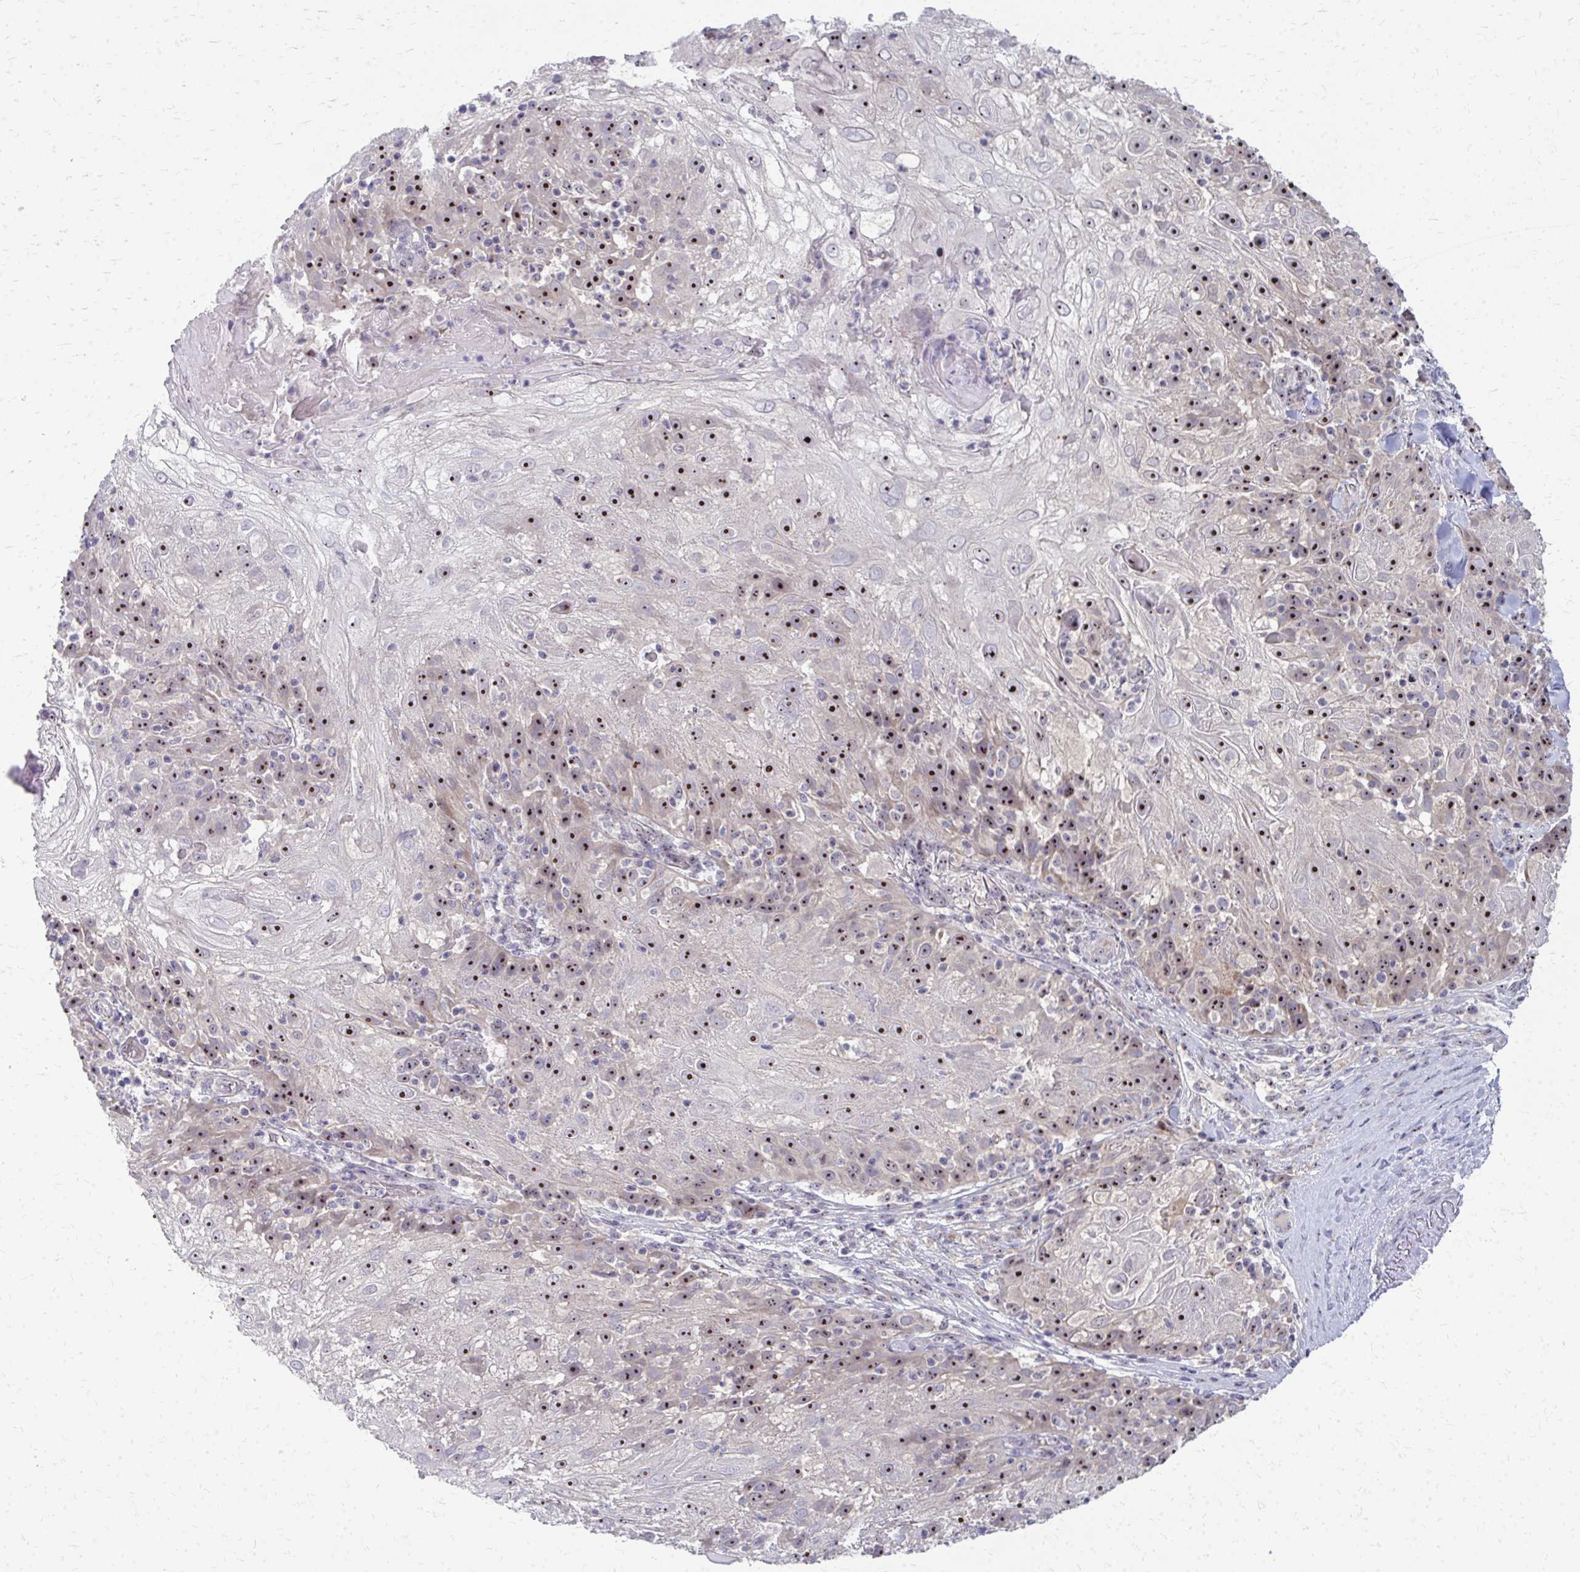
{"staining": {"intensity": "strong", "quantity": ">75%", "location": "nuclear"}, "tissue": "skin cancer", "cell_type": "Tumor cells", "image_type": "cancer", "snomed": [{"axis": "morphology", "description": "Normal tissue, NOS"}, {"axis": "morphology", "description": "Squamous cell carcinoma, NOS"}, {"axis": "topography", "description": "Skin"}], "caption": "Protein expression analysis of human skin cancer (squamous cell carcinoma) reveals strong nuclear staining in approximately >75% of tumor cells.", "gene": "NUDT16", "patient": {"sex": "female", "age": 83}}